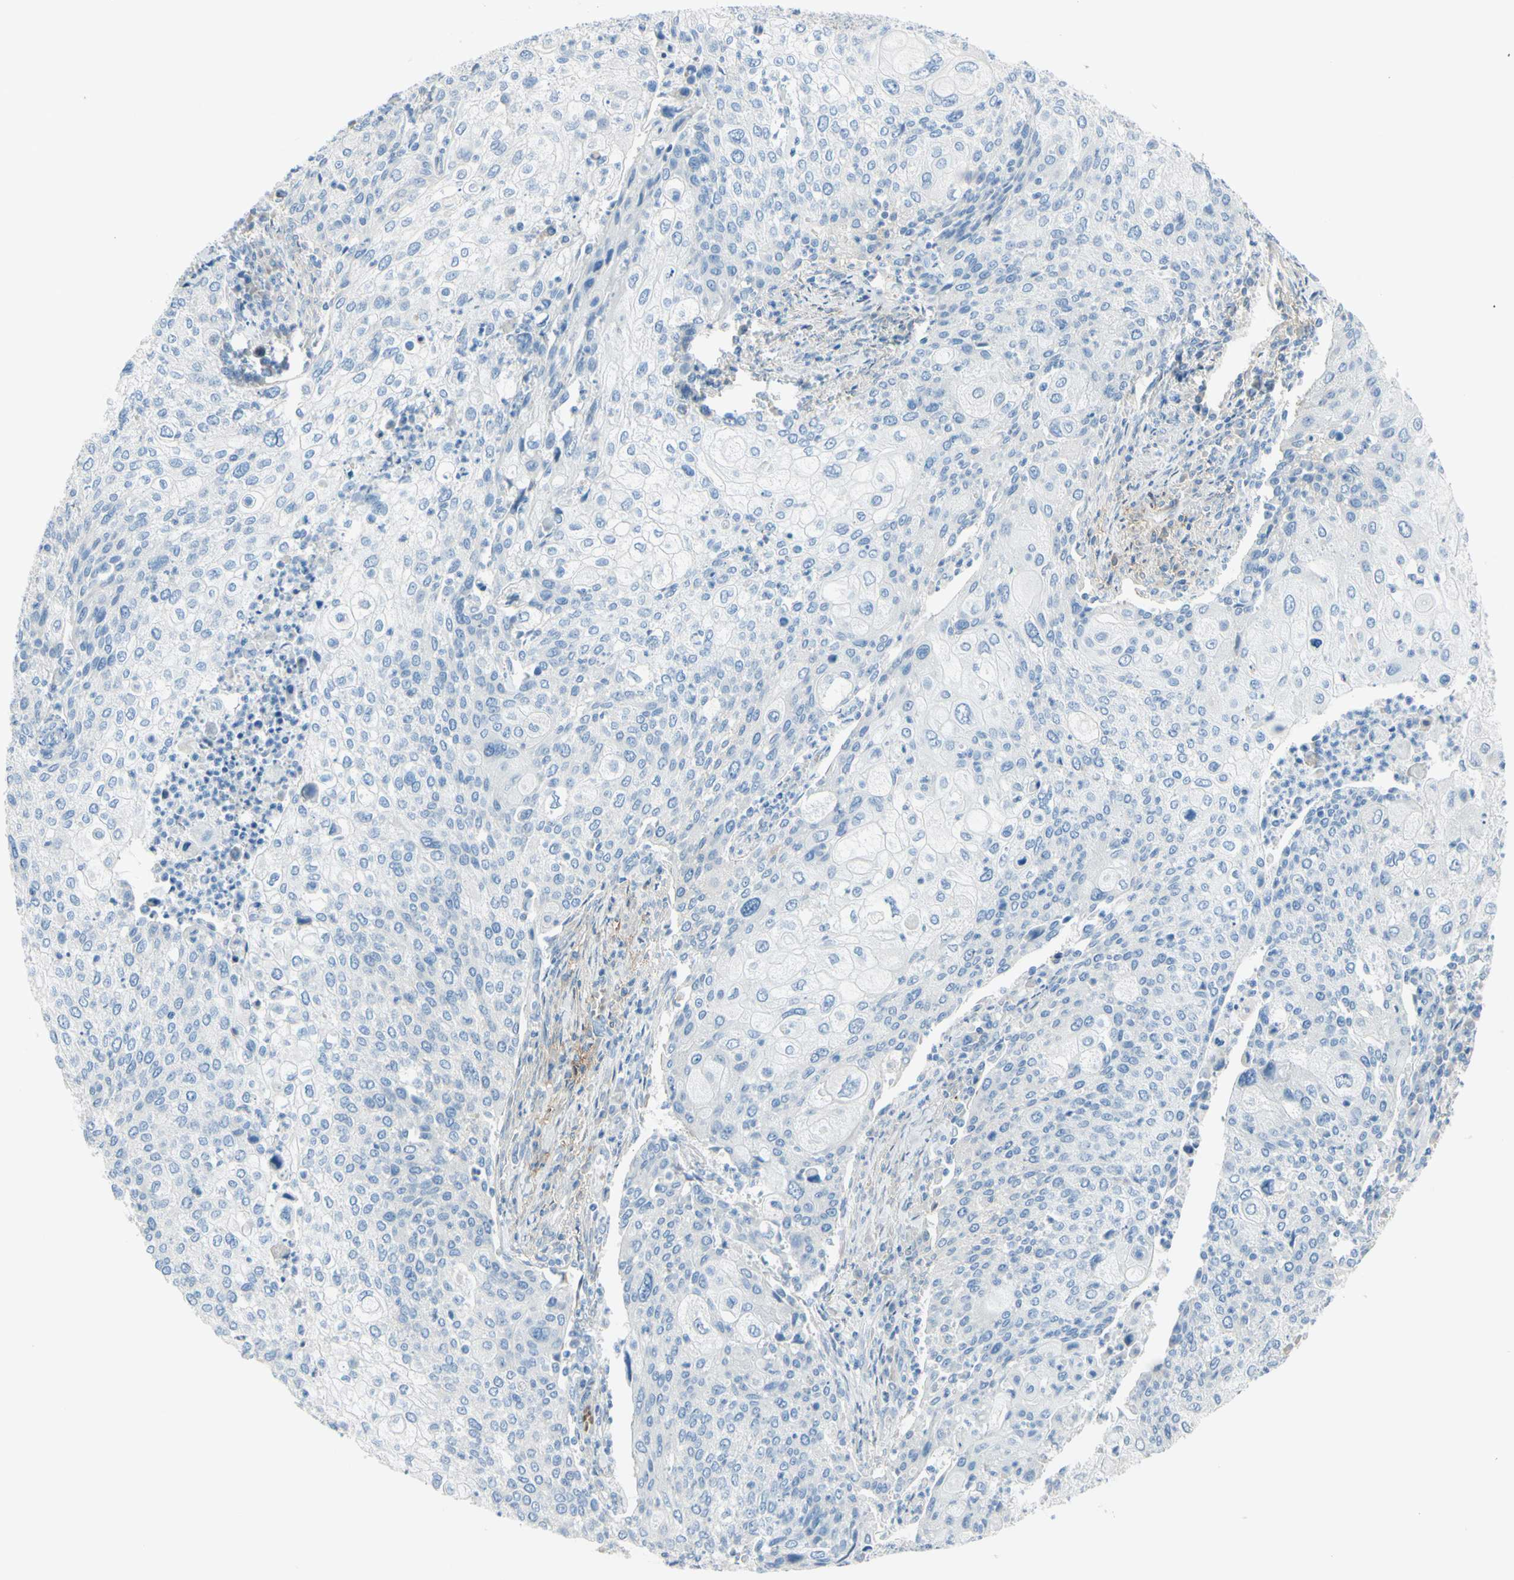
{"staining": {"intensity": "negative", "quantity": "none", "location": "none"}, "tissue": "cervical cancer", "cell_type": "Tumor cells", "image_type": "cancer", "snomed": [{"axis": "morphology", "description": "Squamous cell carcinoma, NOS"}, {"axis": "topography", "description": "Cervix"}], "caption": "Cervical cancer was stained to show a protein in brown. There is no significant expression in tumor cells.", "gene": "NCBP2L", "patient": {"sex": "female", "age": 40}}